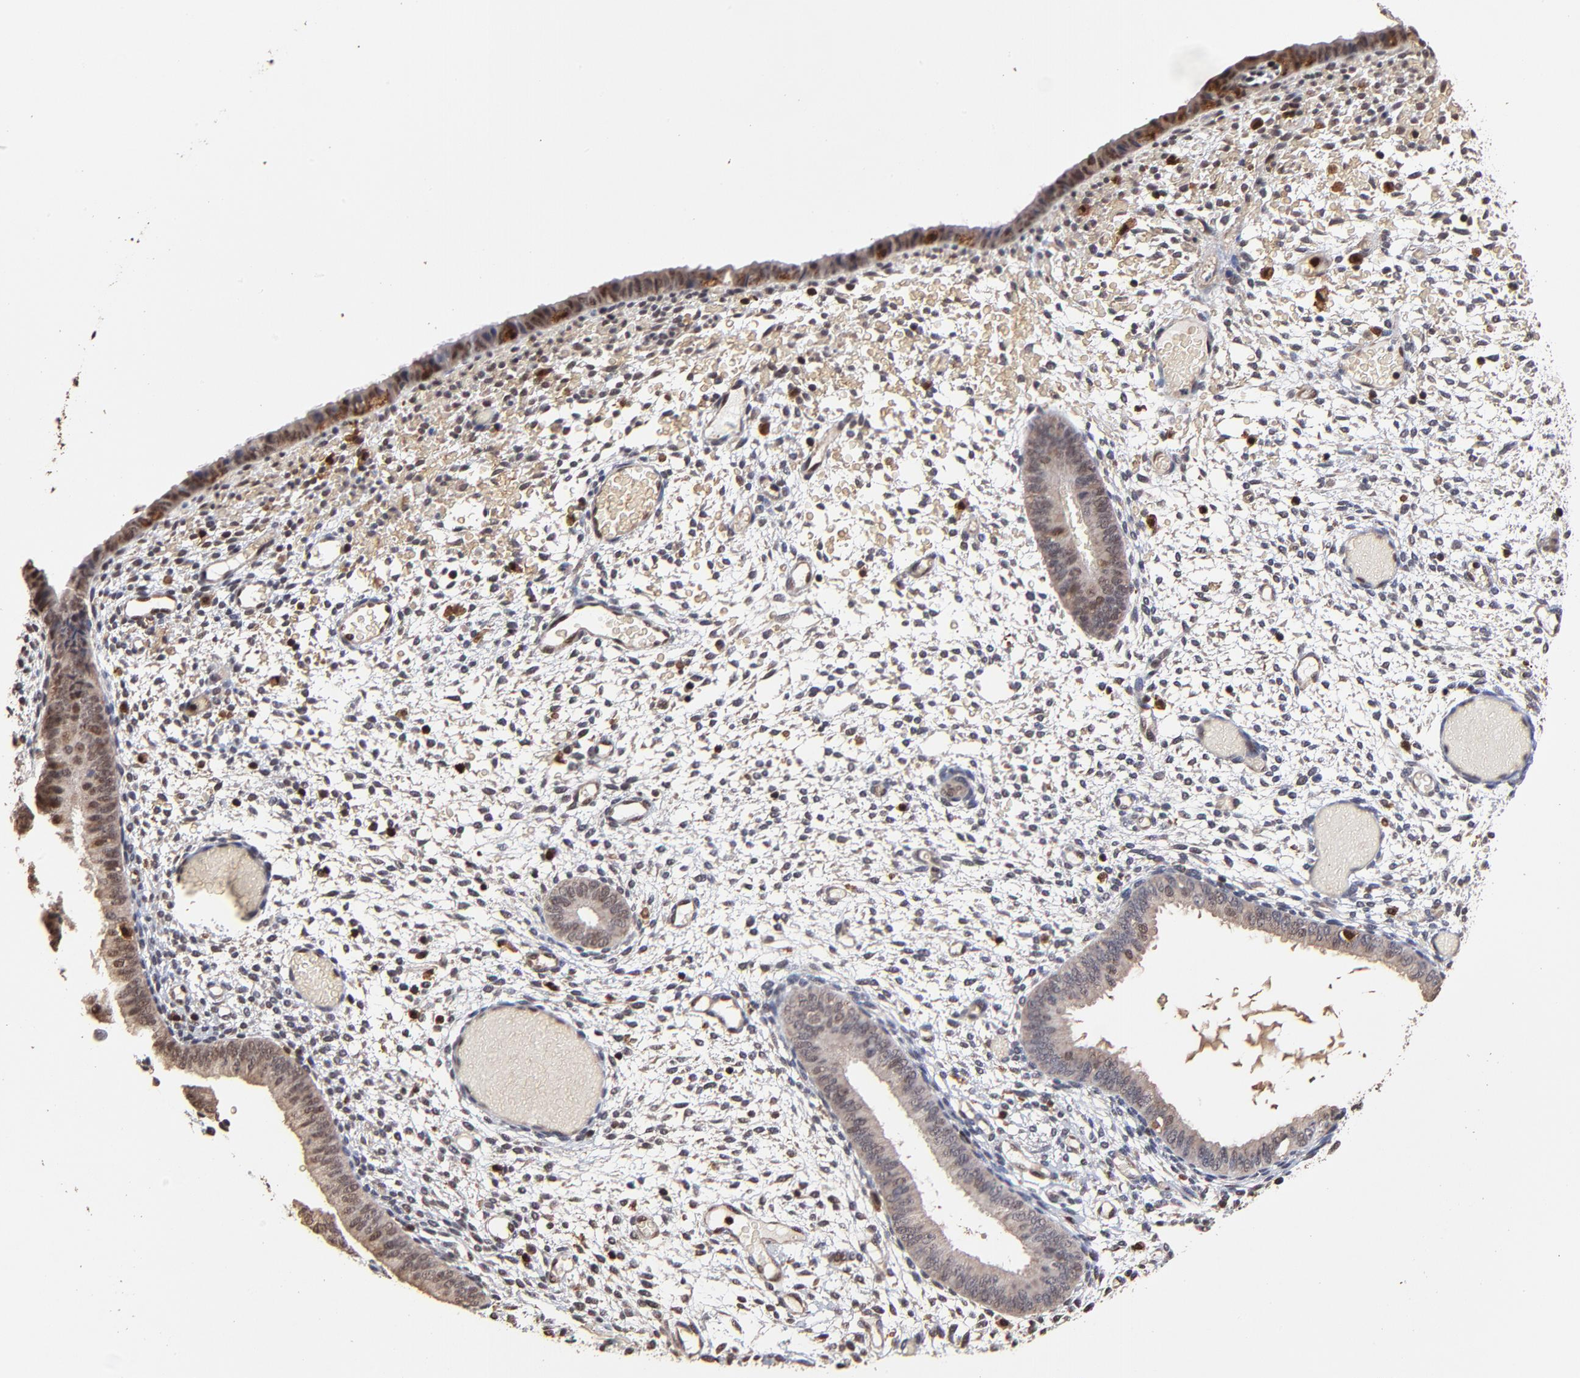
{"staining": {"intensity": "moderate", "quantity": "<25%", "location": "nuclear"}, "tissue": "endometrium", "cell_type": "Cells in endometrial stroma", "image_type": "normal", "snomed": [{"axis": "morphology", "description": "Normal tissue, NOS"}, {"axis": "topography", "description": "Endometrium"}], "caption": "Immunohistochemistry (IHC) micrograph of normal endometrium stained for a protein (brown), which shows low levels of moderate nuclear expression in approximately <25% of cells in endometrial stroma.", "gene": "CASP1", "patient": {"sex": "female", "age": 42}}